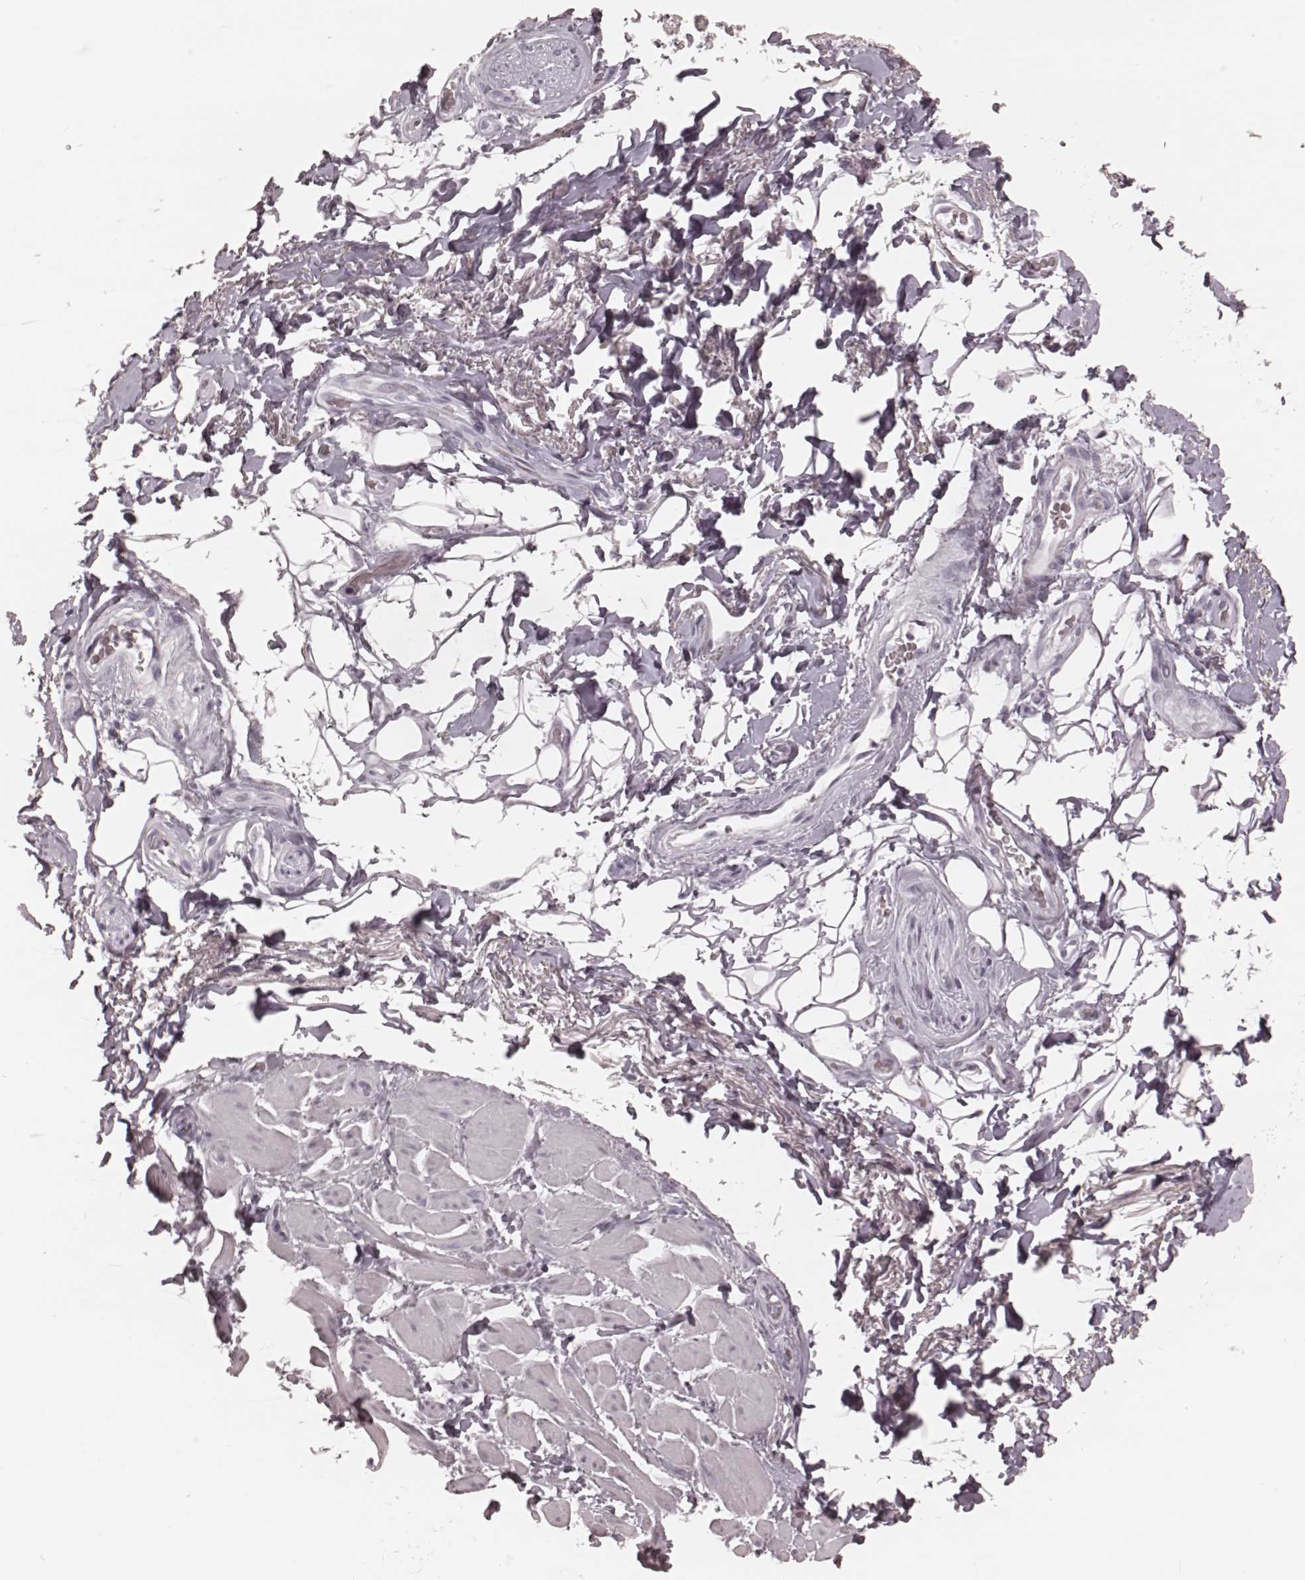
{"staining": {"intensity": "negative", "quantity": "none", "location": "none"}, "tissue": "adipose tissue", "cell_type": "Adipocytes", "image_type": "normal", "snomed": [{"axis": "morphology", "description": "Normal tissue, NOS"}, {"axis": "topography", "description": "Anal"}, {"axis": "topography", "description": "Peripheral nerve tissue"}], "caption": "Histopathology image shows no significant protein expression in adipocytes of unremarkable adipose tissue.", "gene": "KRT74", "patient": {"sex": "male", "age": 53}}